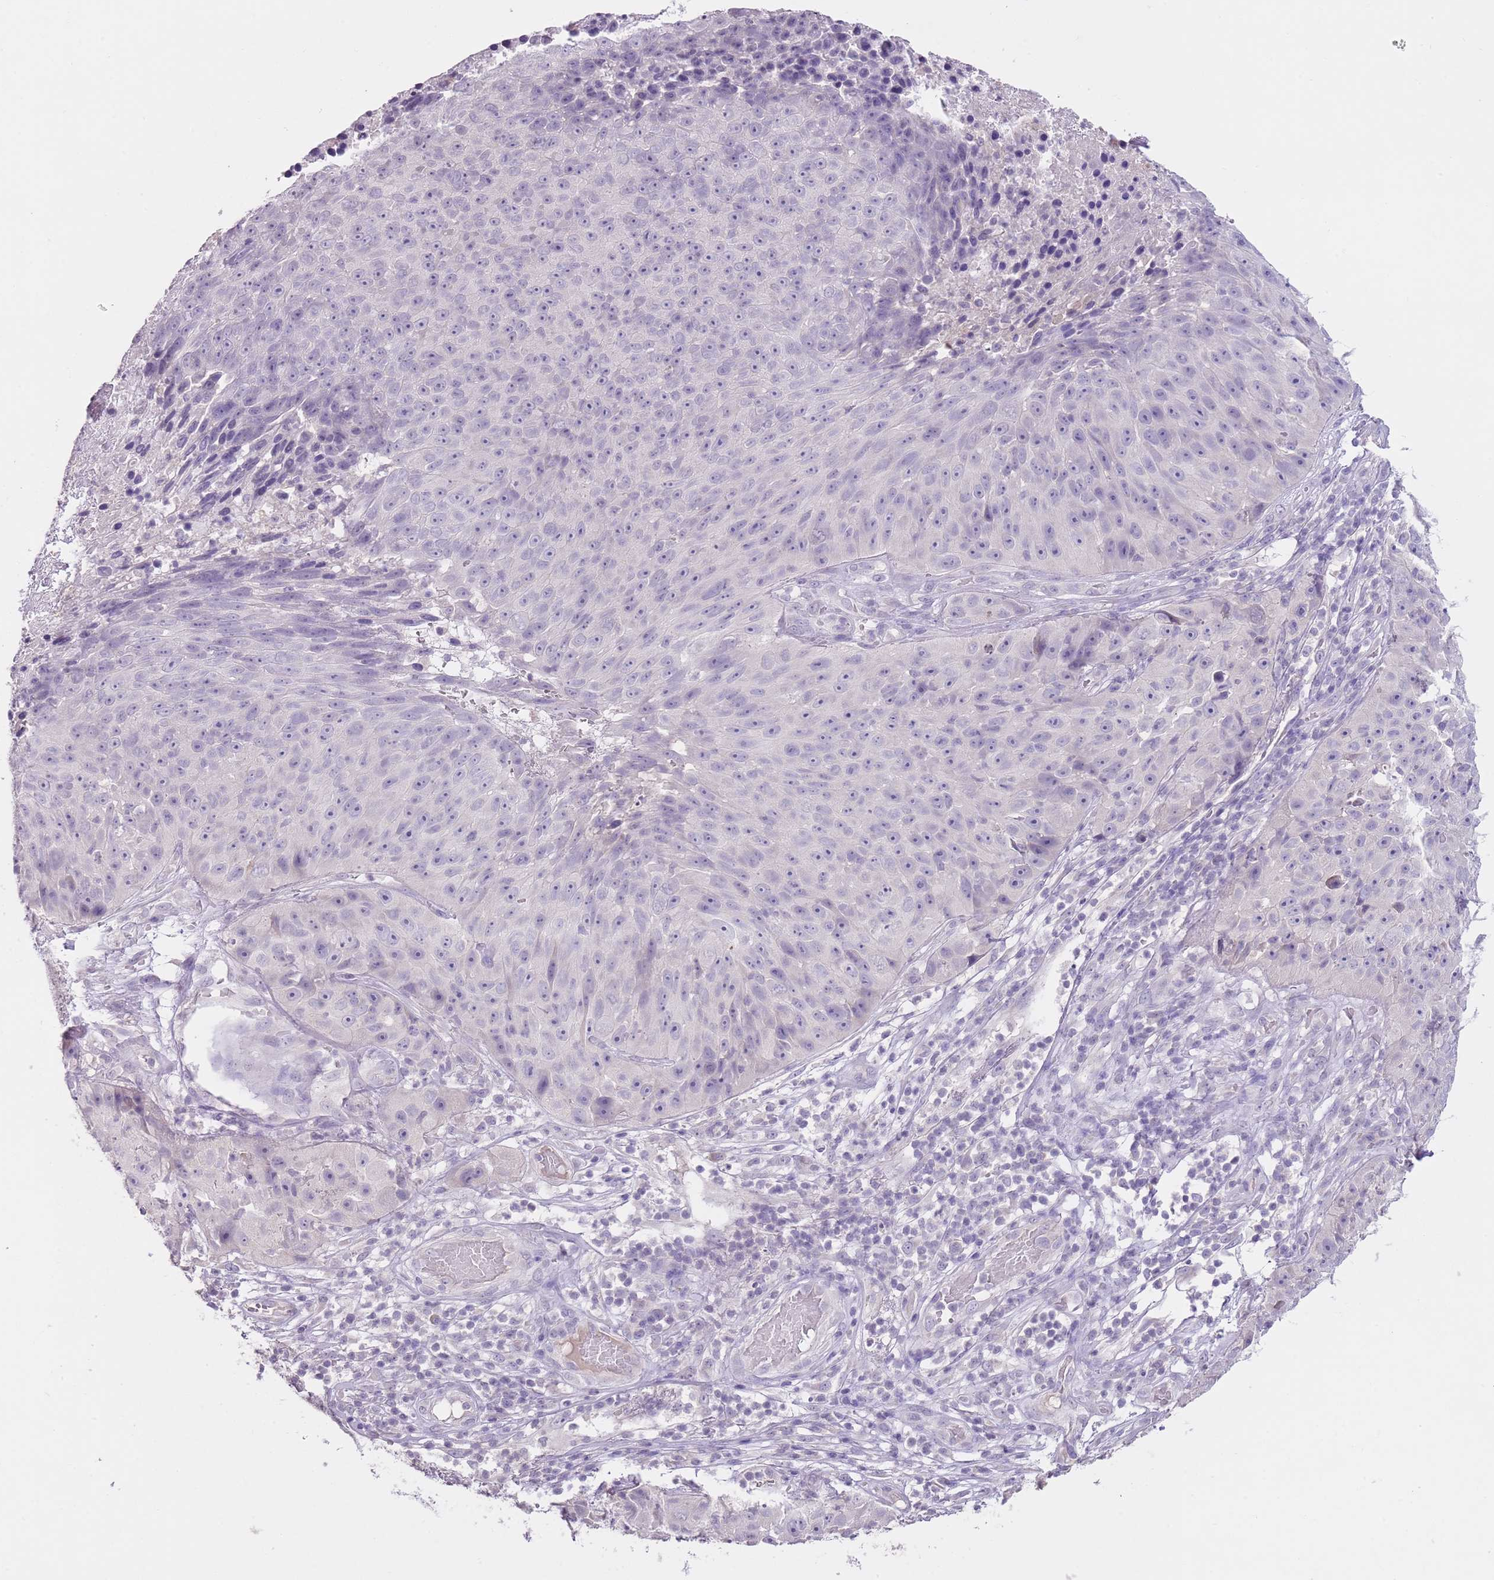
{"staining": {"intensity": "negative", "quantity": "none", "location": "none"}, "tissue": "skin cancer", "cell_type": "Tumor cells", "image_type": "cancer", "snomed": [{"axis": "morphology", "description": "Squamous cell carcinoma, NOS"}, {"axis": "topography", "description": "Skin"}], "caption": "This micrograph is of skin squamous cell carcinoma stained with immunohistochemistry (IHC) to label a protein in brown with the nuclei are counter-stained blue. There is no staining in tumor cells.", "gene": "SLC35E3", "patient": {"sex": "female", "age": 87}}